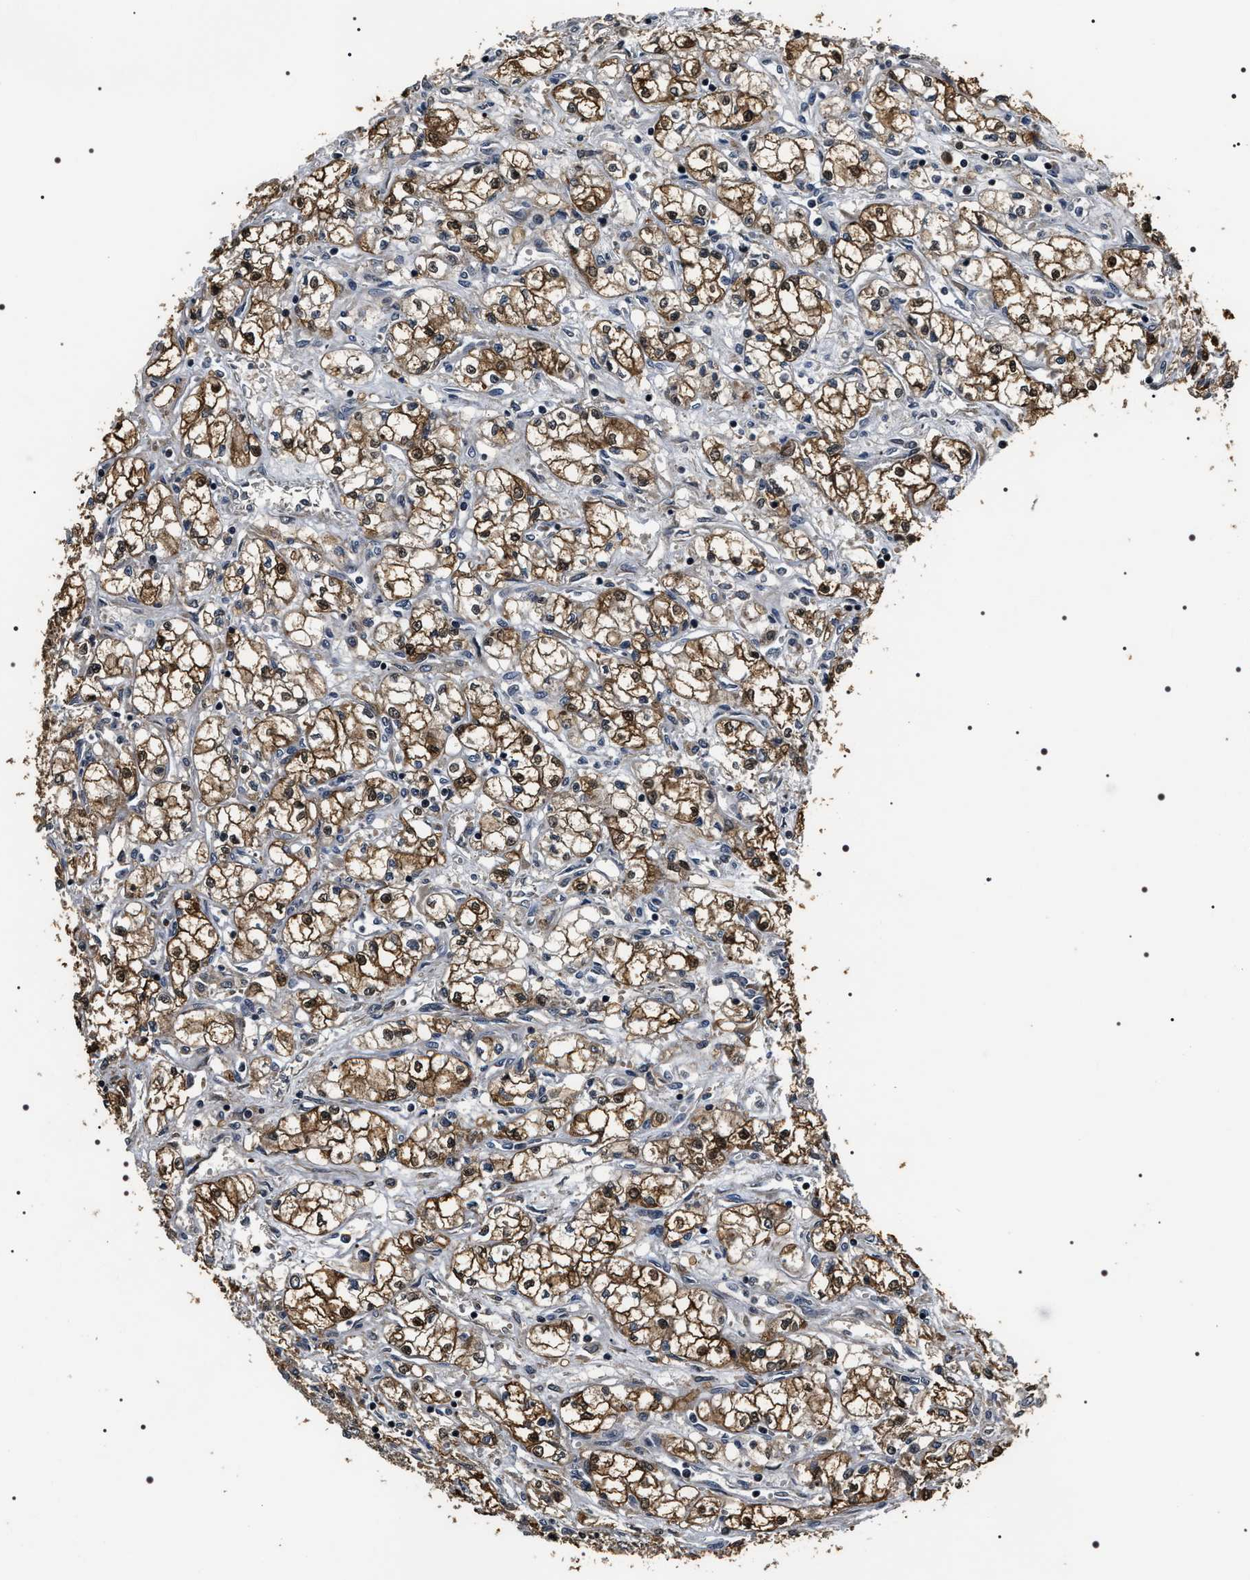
{"staining": {"intensity": "moderate", "quantity": ">75%", "location": "cytoplasmic/membranous"}, "tissue": "renal cancer", "cell_type": "Tumor cells", "image_type": "cancer", "snomed": [{"axis": "morphology", "description": "Normal tissue, NOS"}, {"axis": "morphology", "description": "Adenocarcinoma, NOS"}, {"axis": "topography", "description": "Kidney"}], "caption": "Adenocarcinoma (renal) stained with DAB (3,3'-diaminobenzidine) immunohistochemistry demonstrates medium levels of moderate cytoplasmic/membranous expression in about >75% of tumor cells.", "gene": "ARHGAP22", "patient": {"sex": "male", "age": 59}}